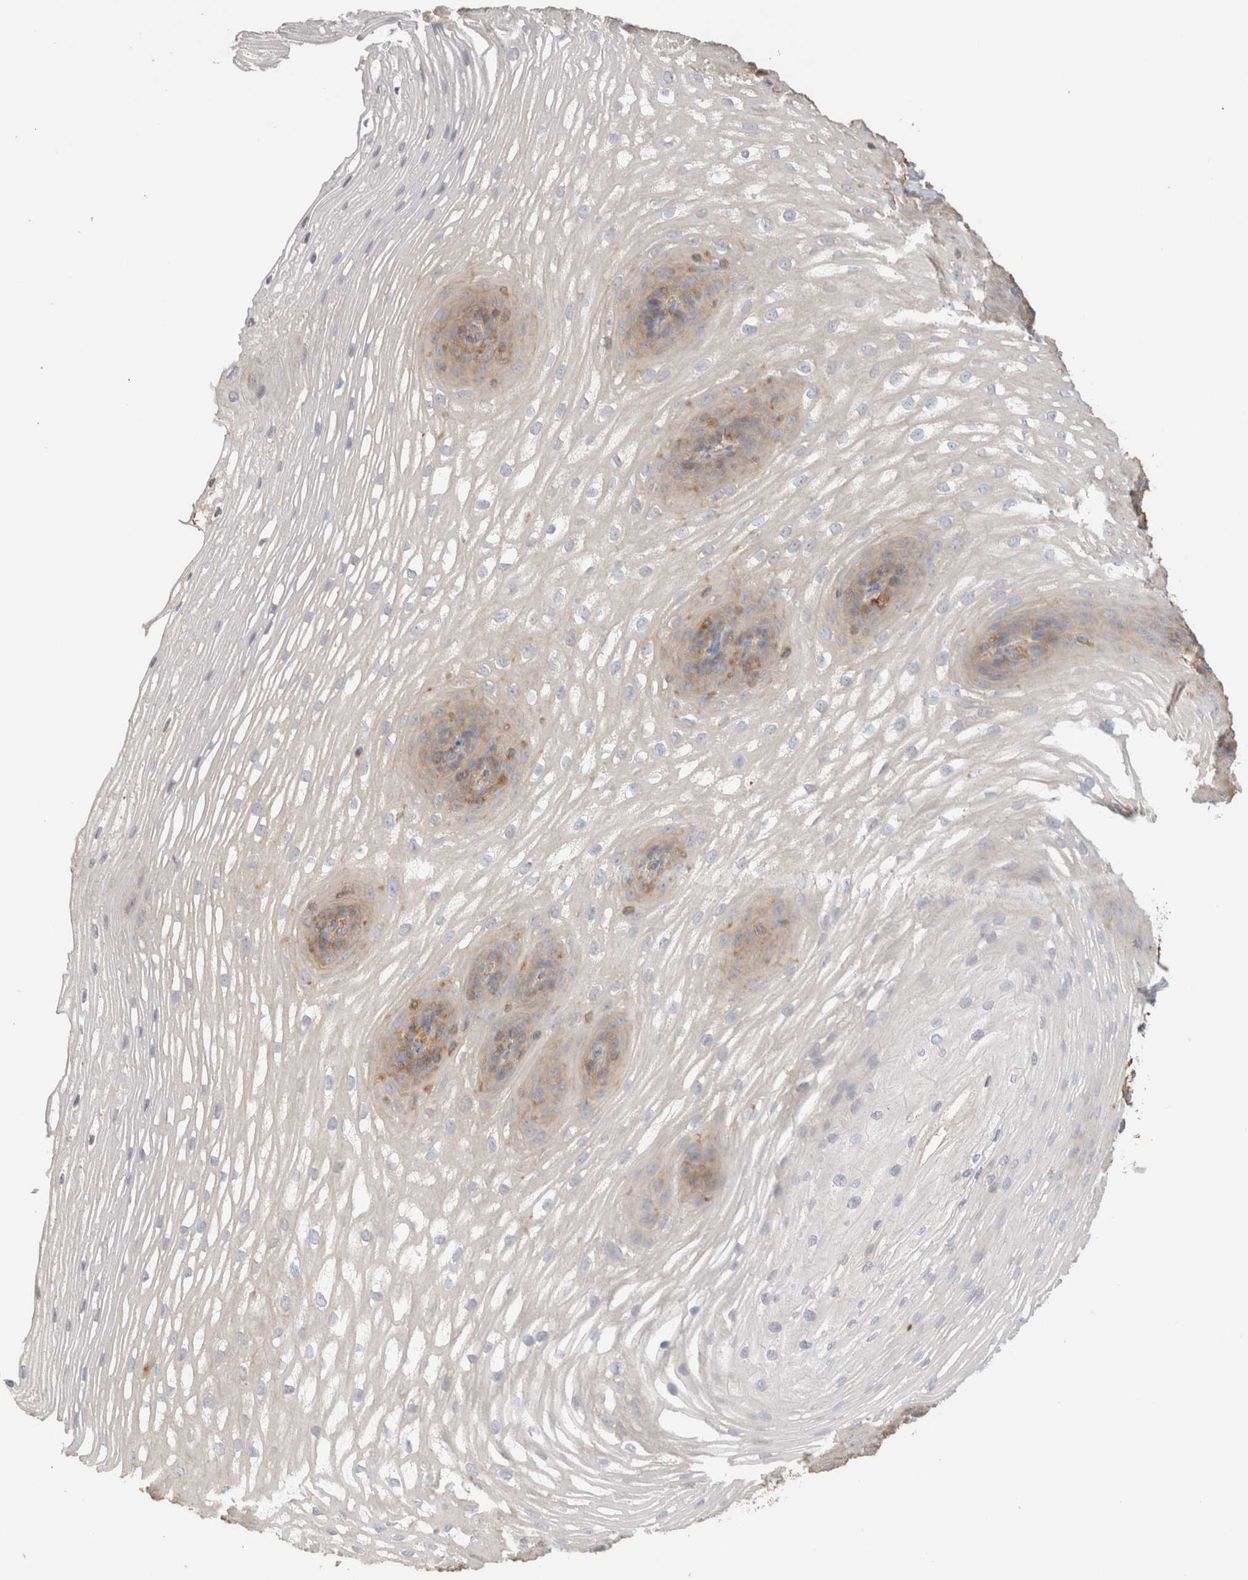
{"staining": {"intensity": "moderate", "quantity": "<25%", "location": "cytoplasmic/membranous"}, "tissue": "esophagus", "cell_type": "Squamous epithelial cells", "image_type": "normal", "snomed": [{"axis": "morphology", "description": "Normal tissue, NOS"}, {"axis": "topography", "description": "Esophagus"}], "caption": "Protein expression analysis of normal human esophagus reveals moderate cytoplasmic/membranous staining in approximately <25% of squamous epithelial cells. Immunohistochemistry (ihc) stains the protein of interest in brown and the nuclei are stained blue.", "gene": "CFAP418", "patient": {"sex": "female", "age": 66}}